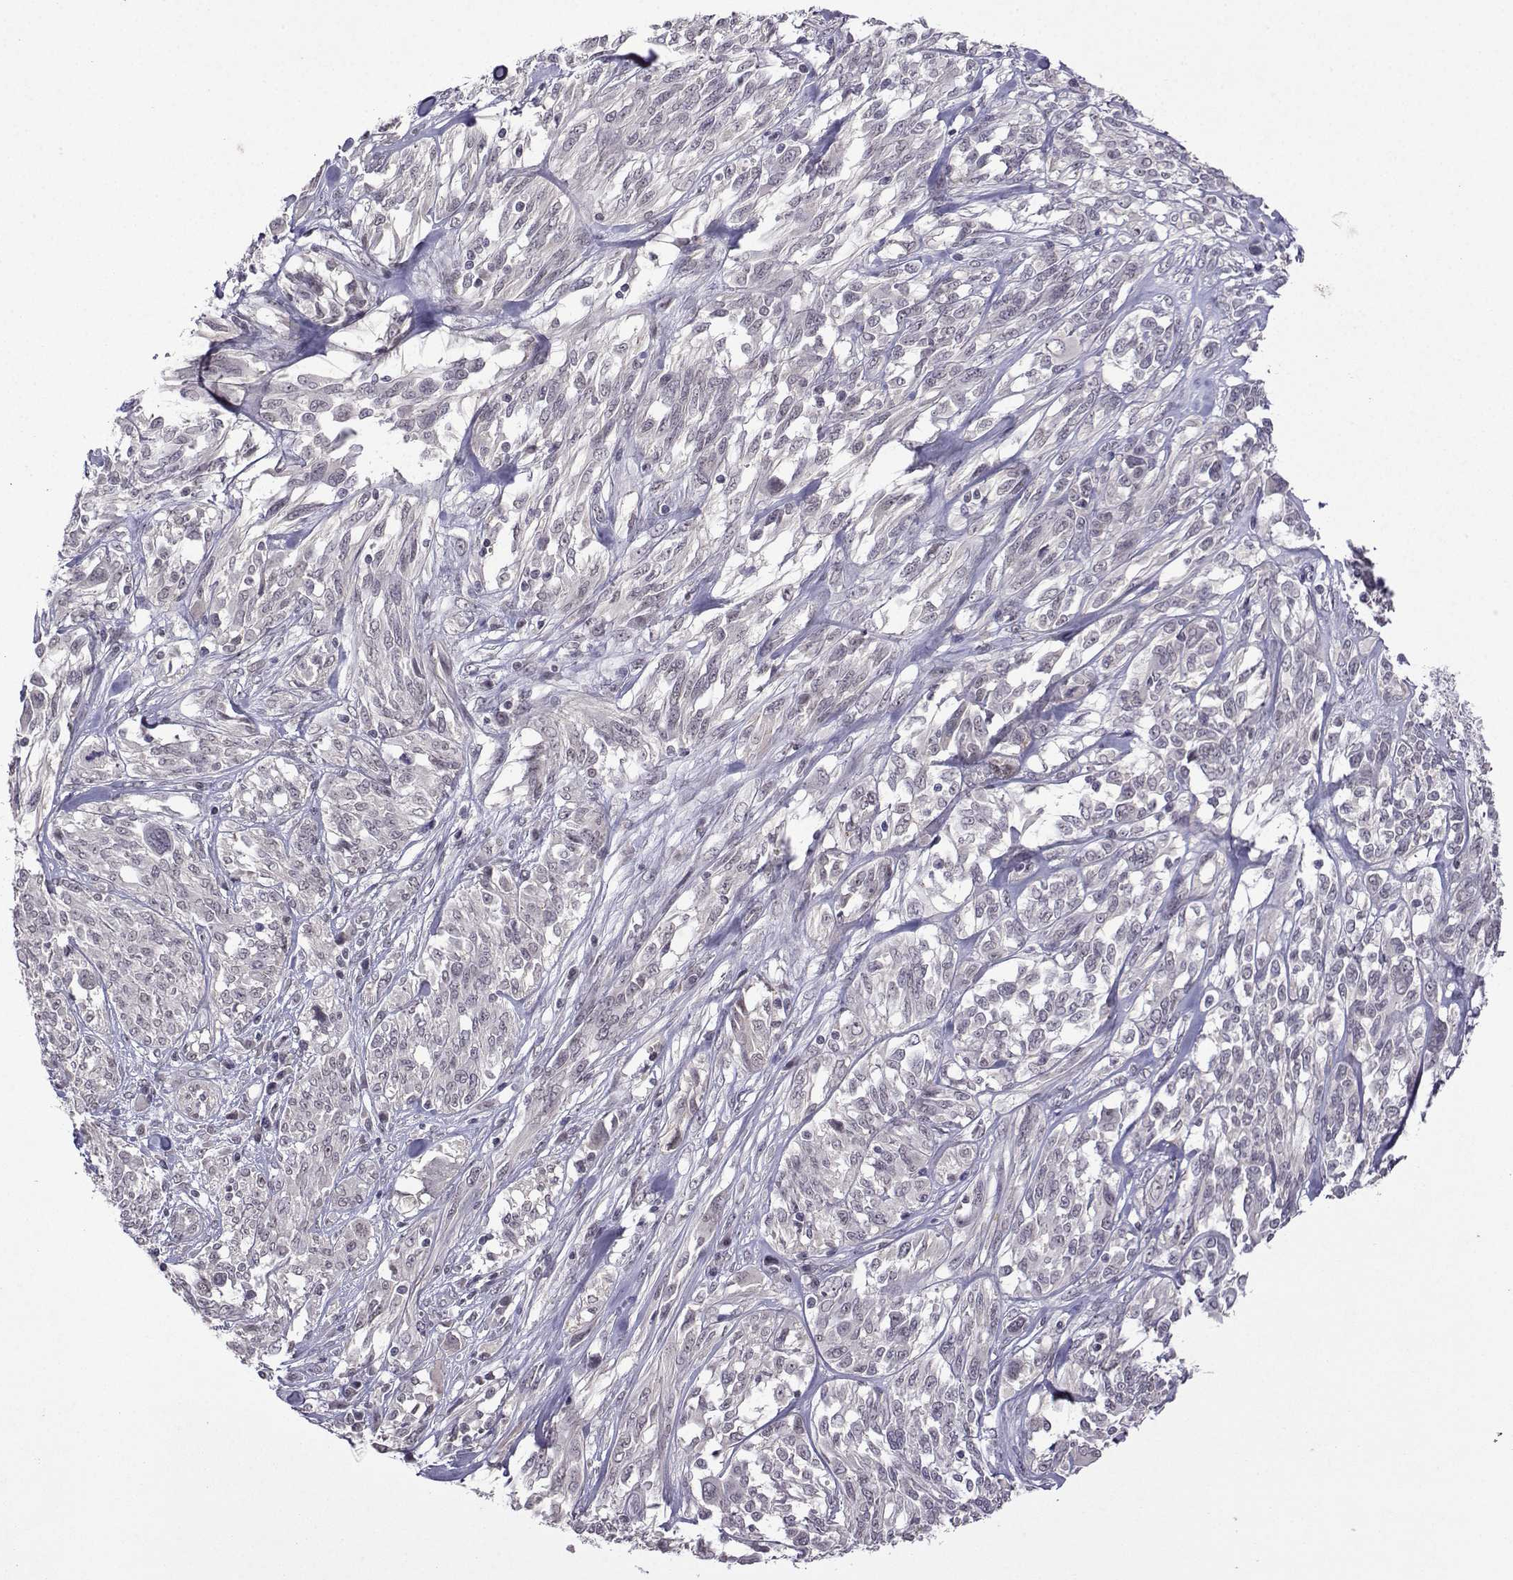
{"staining": {"intensity": "negative", "quantity": "none", "location": "none"}, "tissue": "melanoma", "cell_type": "Tumor cells", "image_type": "cancer", "snomed": [{"axis": "morphology", "description": "Malignant melanoma, NOS"}, {"axis": "topography", "description": "Skin"}], "caption": "An immunohistochemistry (IHC) photomicrograph of melanoma is shown. There is no staining in tumor cells of melanoma.", "gene": "CCL28", "patient": {"sex": "female", "age": 91}}